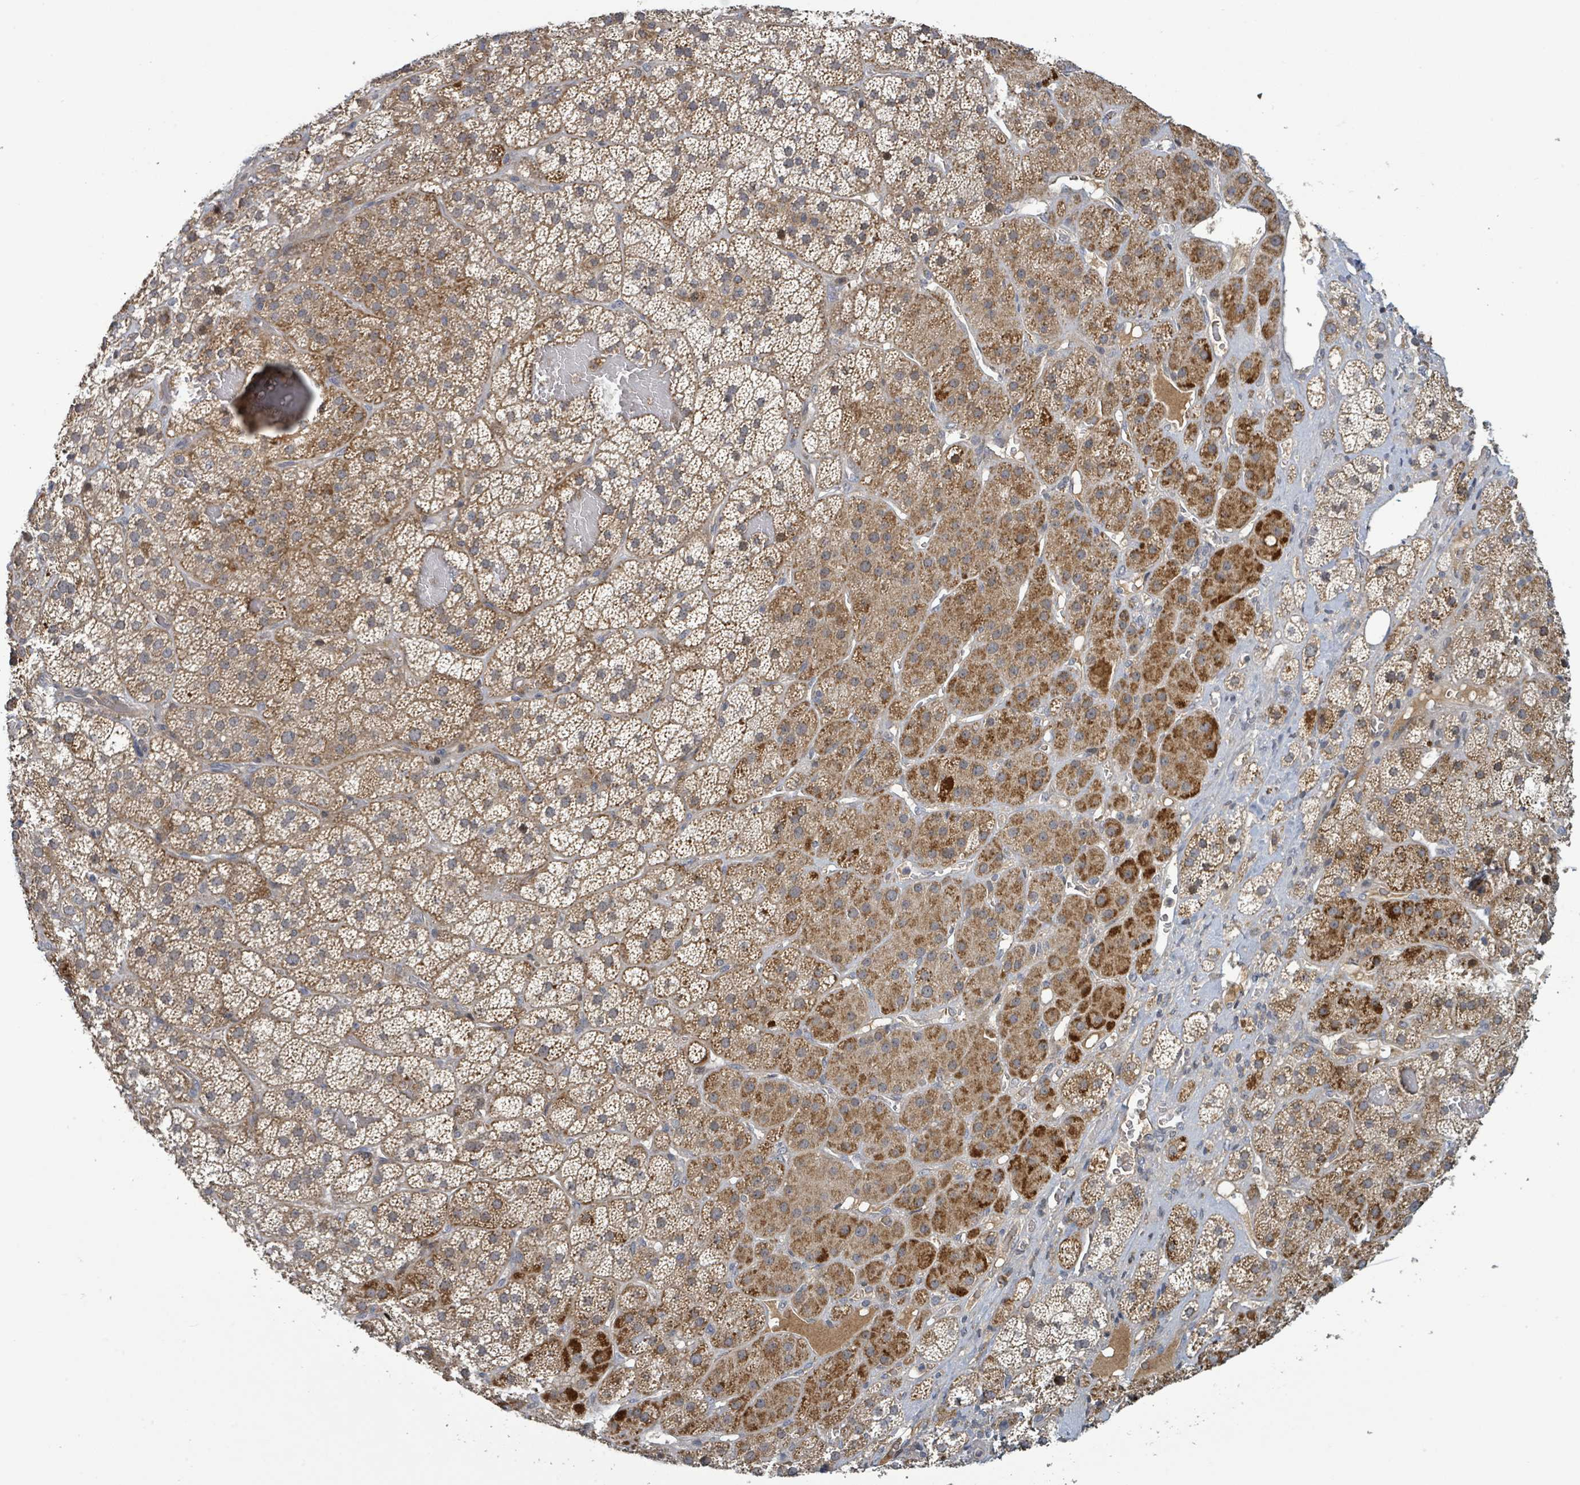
{"staining": {"intensity": "strong", "quantity": "25%-75%", "location": "cytoplasmic/membranous"}, "tissue": "adrenal gland", "cell_type": "Glandular cells", "image_type": "normal", "snomed": [{"axis": "morphology", "description": "Normal tissue, NOS"}, {"axis": "topography", "description": "Adrenal gland"}], "caption": "This is a histology image of immunohistochemistry staining of normal adrenal gland, which shows strong staining in the cytoplasmic/membranous of glandular cells.", "gene": "ITGA11", "patient": {"sex": "male", "age": 57}}